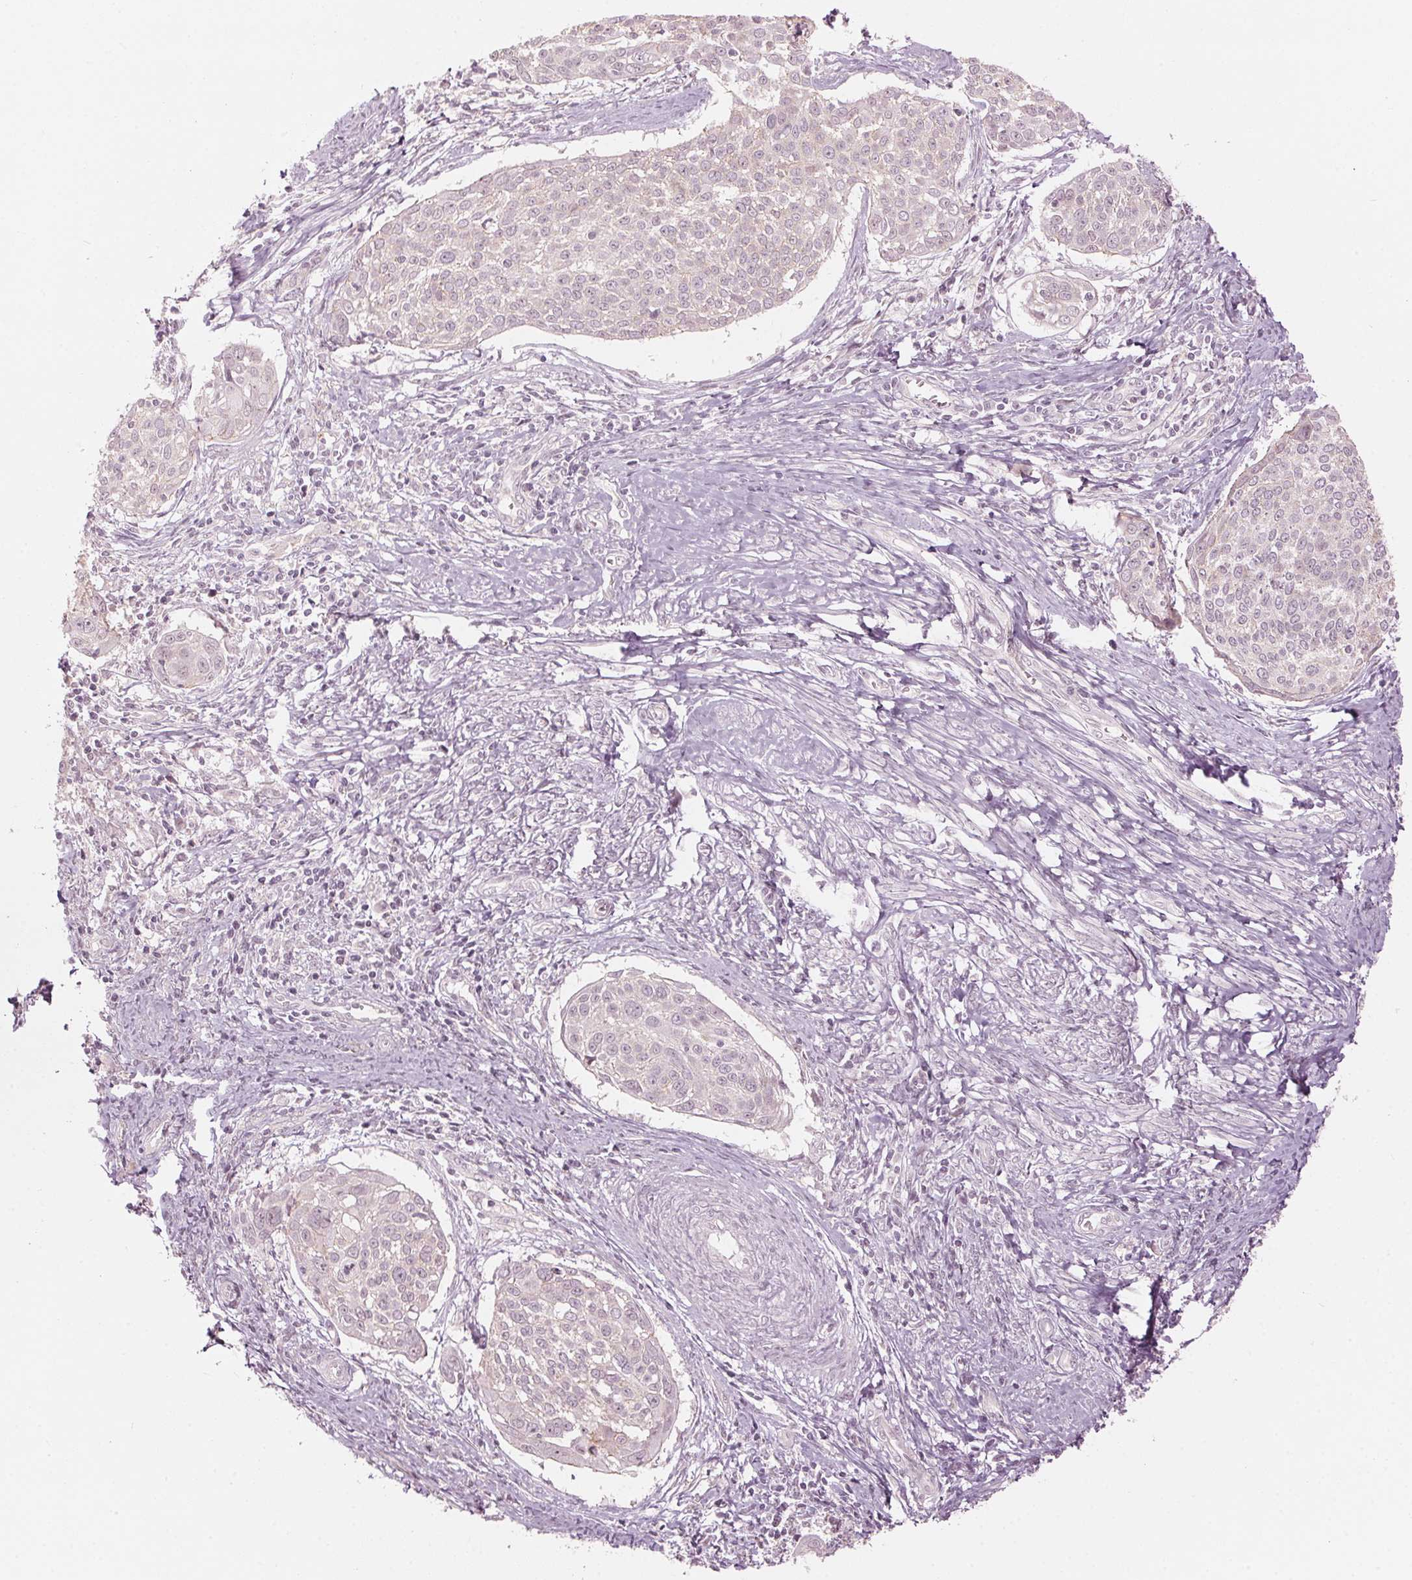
{"staining": {"intensity": "negative", "quantity": "none", "location": "none"}, "tissue": "cervical cancer", "cell_type": "Tumor cells", "image_type": "cancer", "snomed": [{"axis": "morphology", "description": "Squamous cell carcinoma, NOS"}, {"axis": "topography", "description": "Cervix"}], "caption": "IHC image of neoplastic tissue: cervical squamous cell carcinoma stained with DAB (3,3'-diaminobenzidine) displays no significant protein staining in tumor cells.", "gene": "TMED6", "patient": {"sex": "female", "age": 39}}